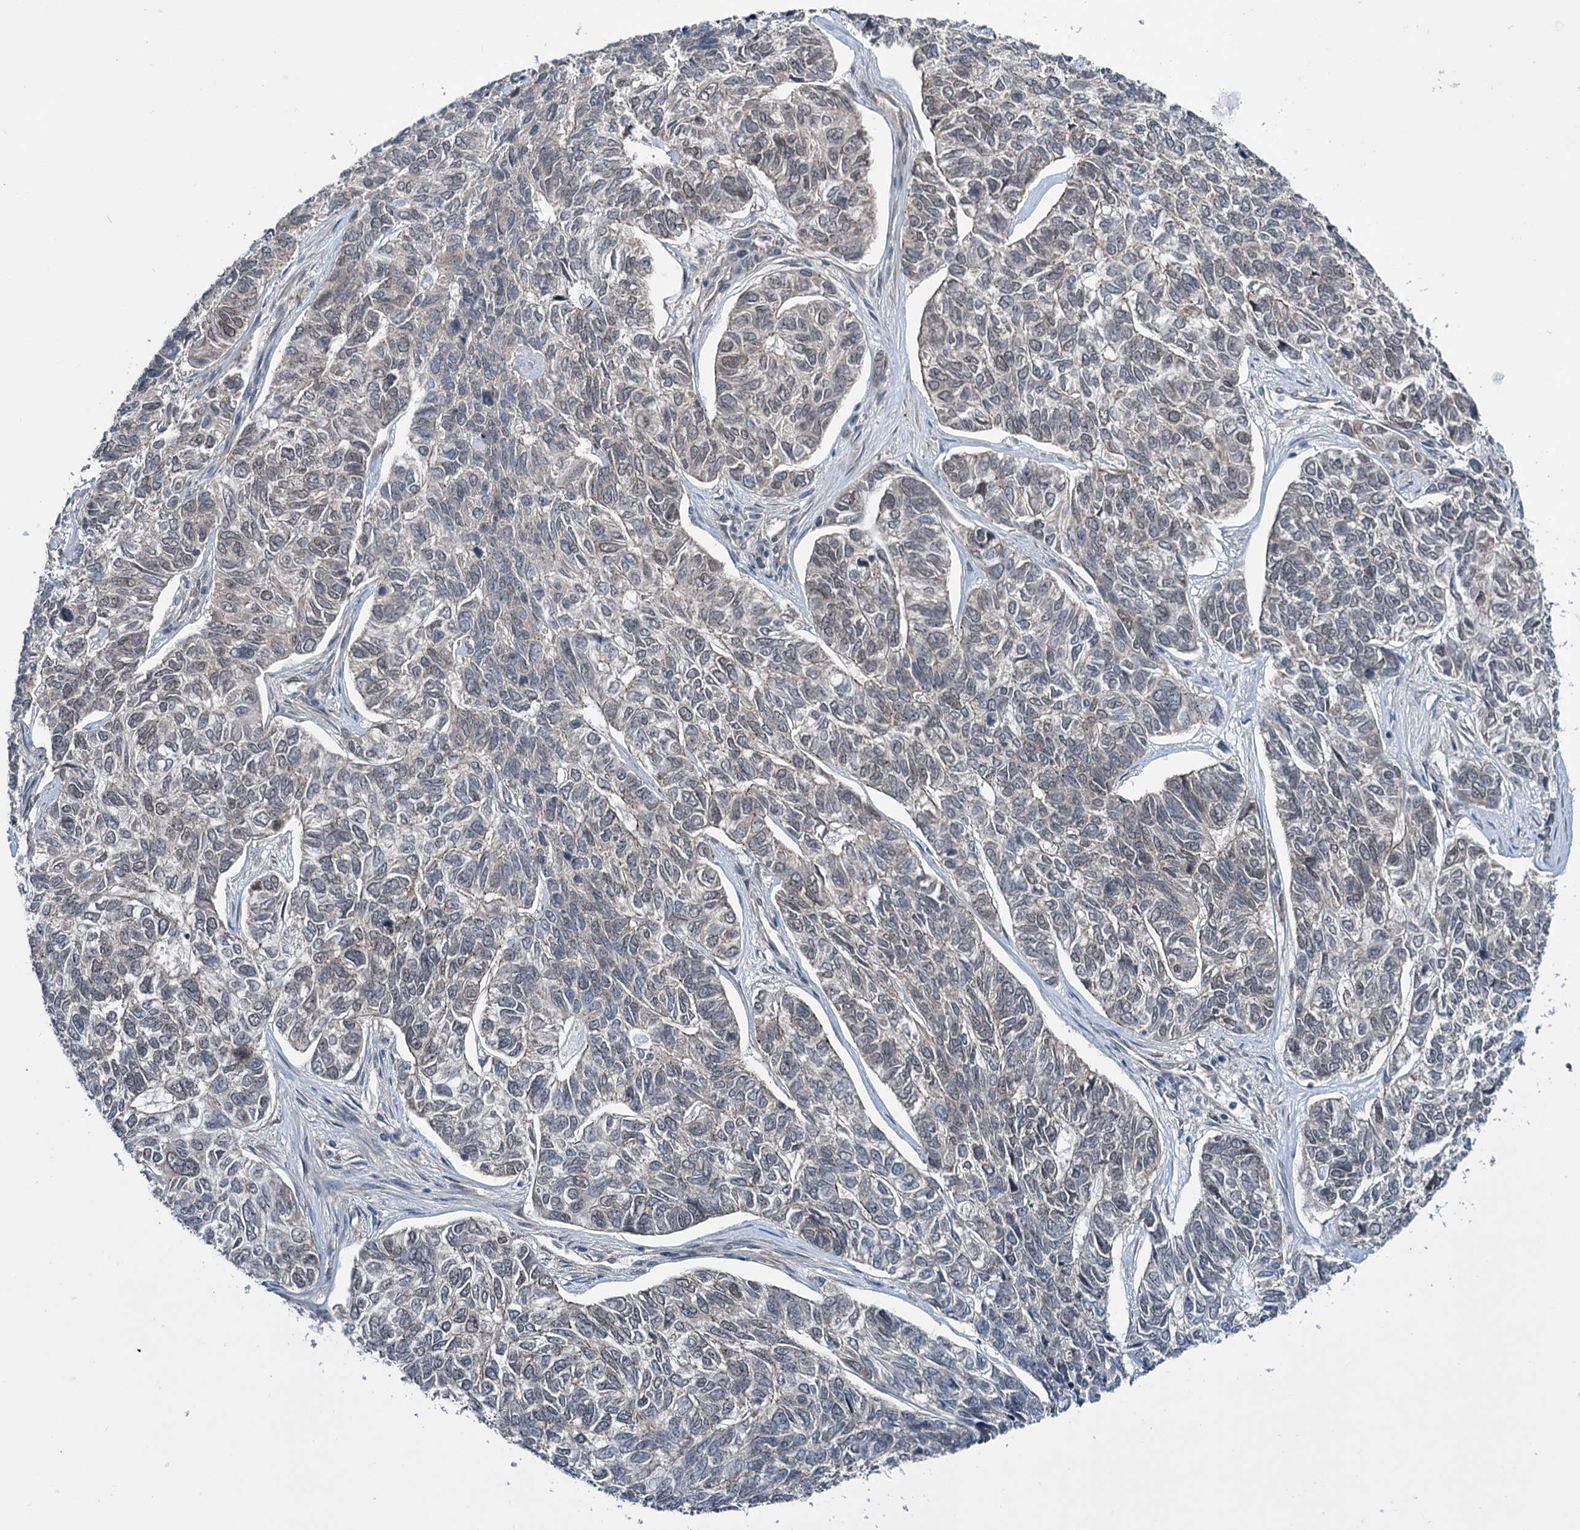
{"staining": {"intensity": "weak", "quantity": "<25%", "location": "cytoplasmic/membranous"}, "tissue": "skin cancer", "cell_type": "Tumor cells", "image_type": "cancer", "snomed": [{"axis": "morphology", "description": "Basal cell carcinoma"}, {"axis": "topography", "description": "Skin"}], "caption": "Micrograph shows no protein staining in tumor cells of skin cancer (basal cell carcinoma) tissue.", "gene": "DCUN1D4", "patient": {"sex": "female", "age": 65}}